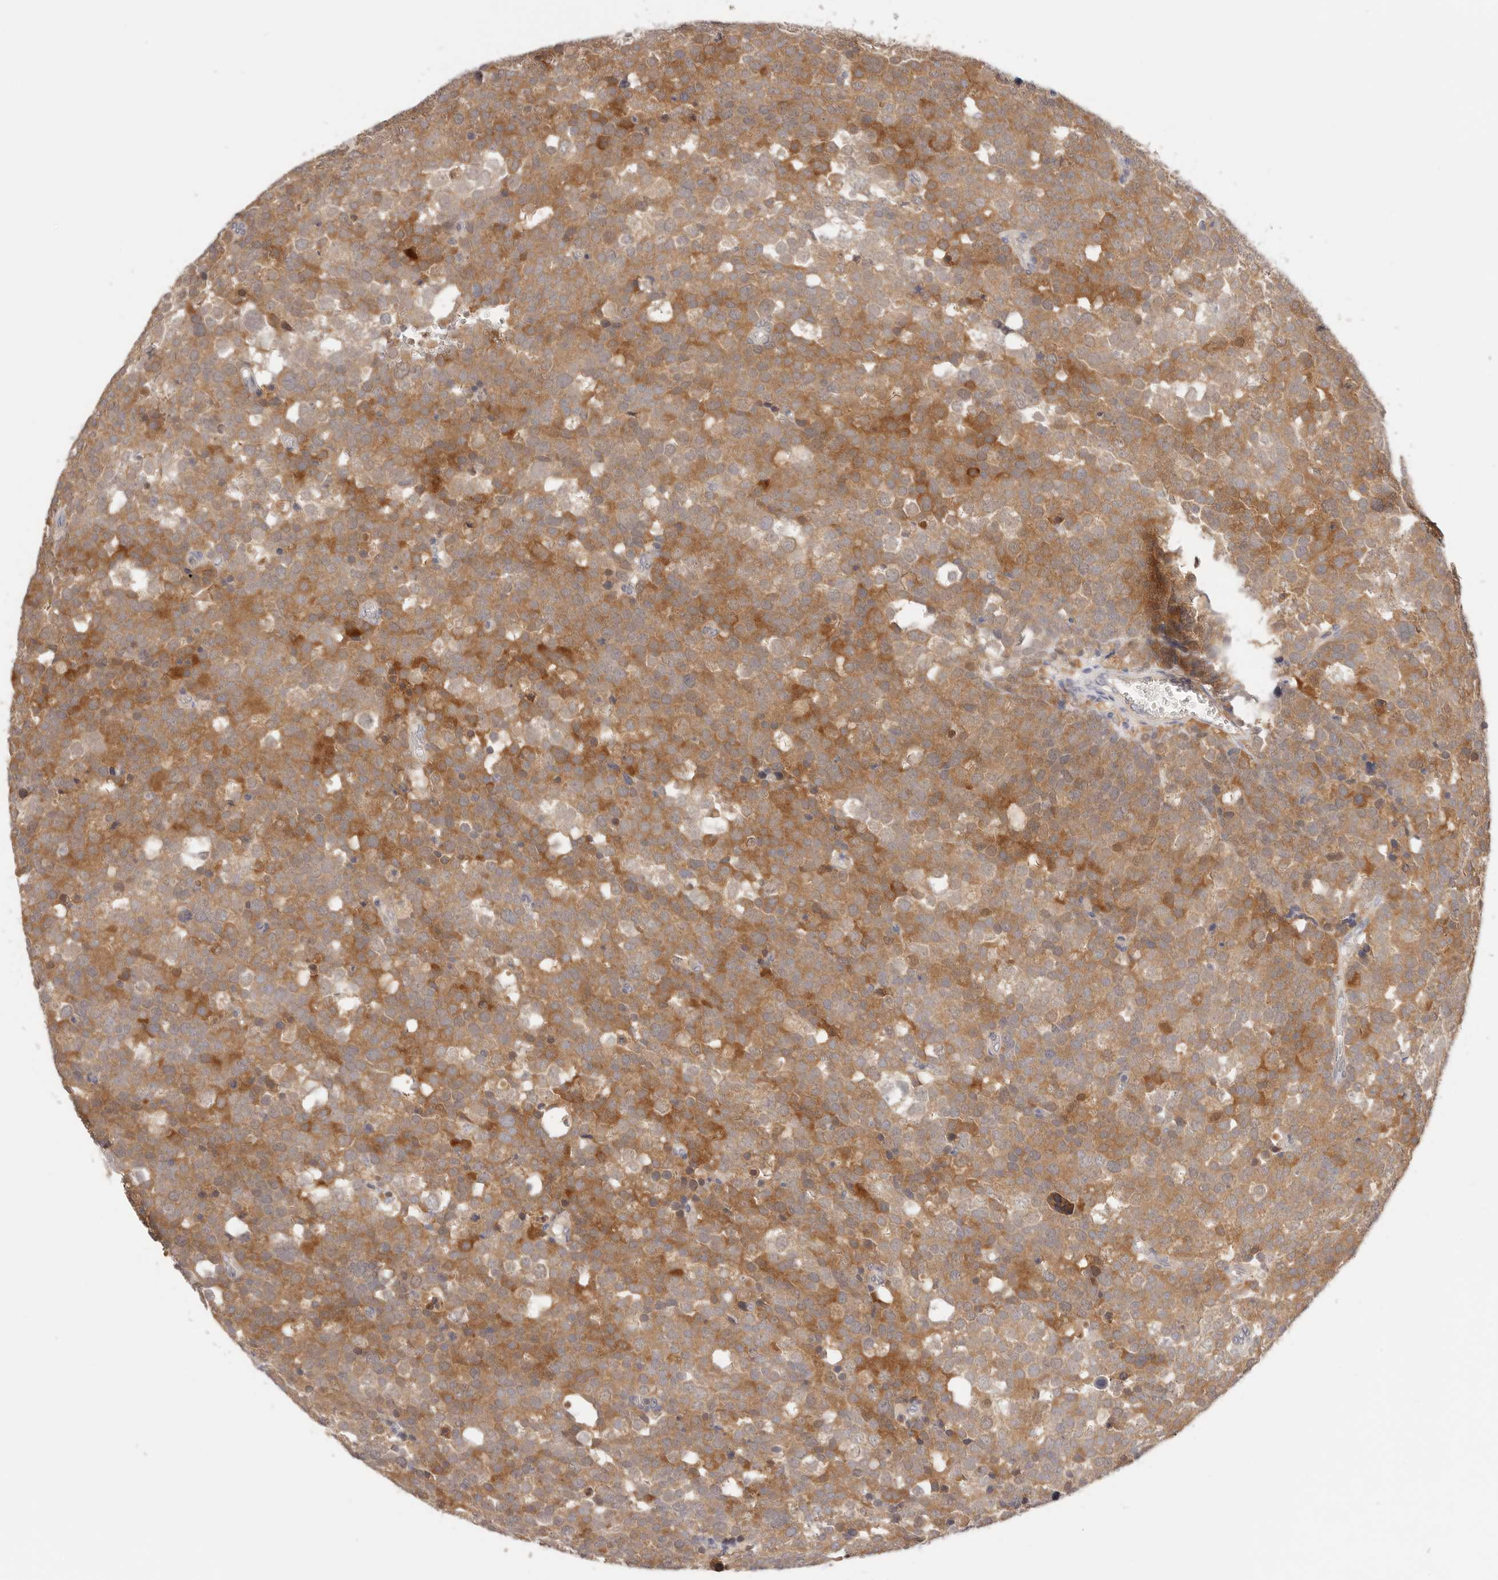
{"staining": {"intensity": "moderate", "quantity": ">75%", "location": "cytoplasmic/membranous"}, "tissue": "testis cancer", "cell_type": "Tumor cells", "image_type": "cancer", "snomed": [{"axis": "morphology", "description": "Seminoma, NOS"}, {"axis": "topography", "description": "Testis"}], "caption": "Brown immunohistochemical staining in seminoma (testis) shows moderate cytoplasmic/membranous expression in about >75% of tumor cells. (DAB (3,3'-diaminobenzidine) IHC with brightfield microscopy, high magnification).", "gene": "GGPS1", "patient": {"sex": "male", "age": 71}}